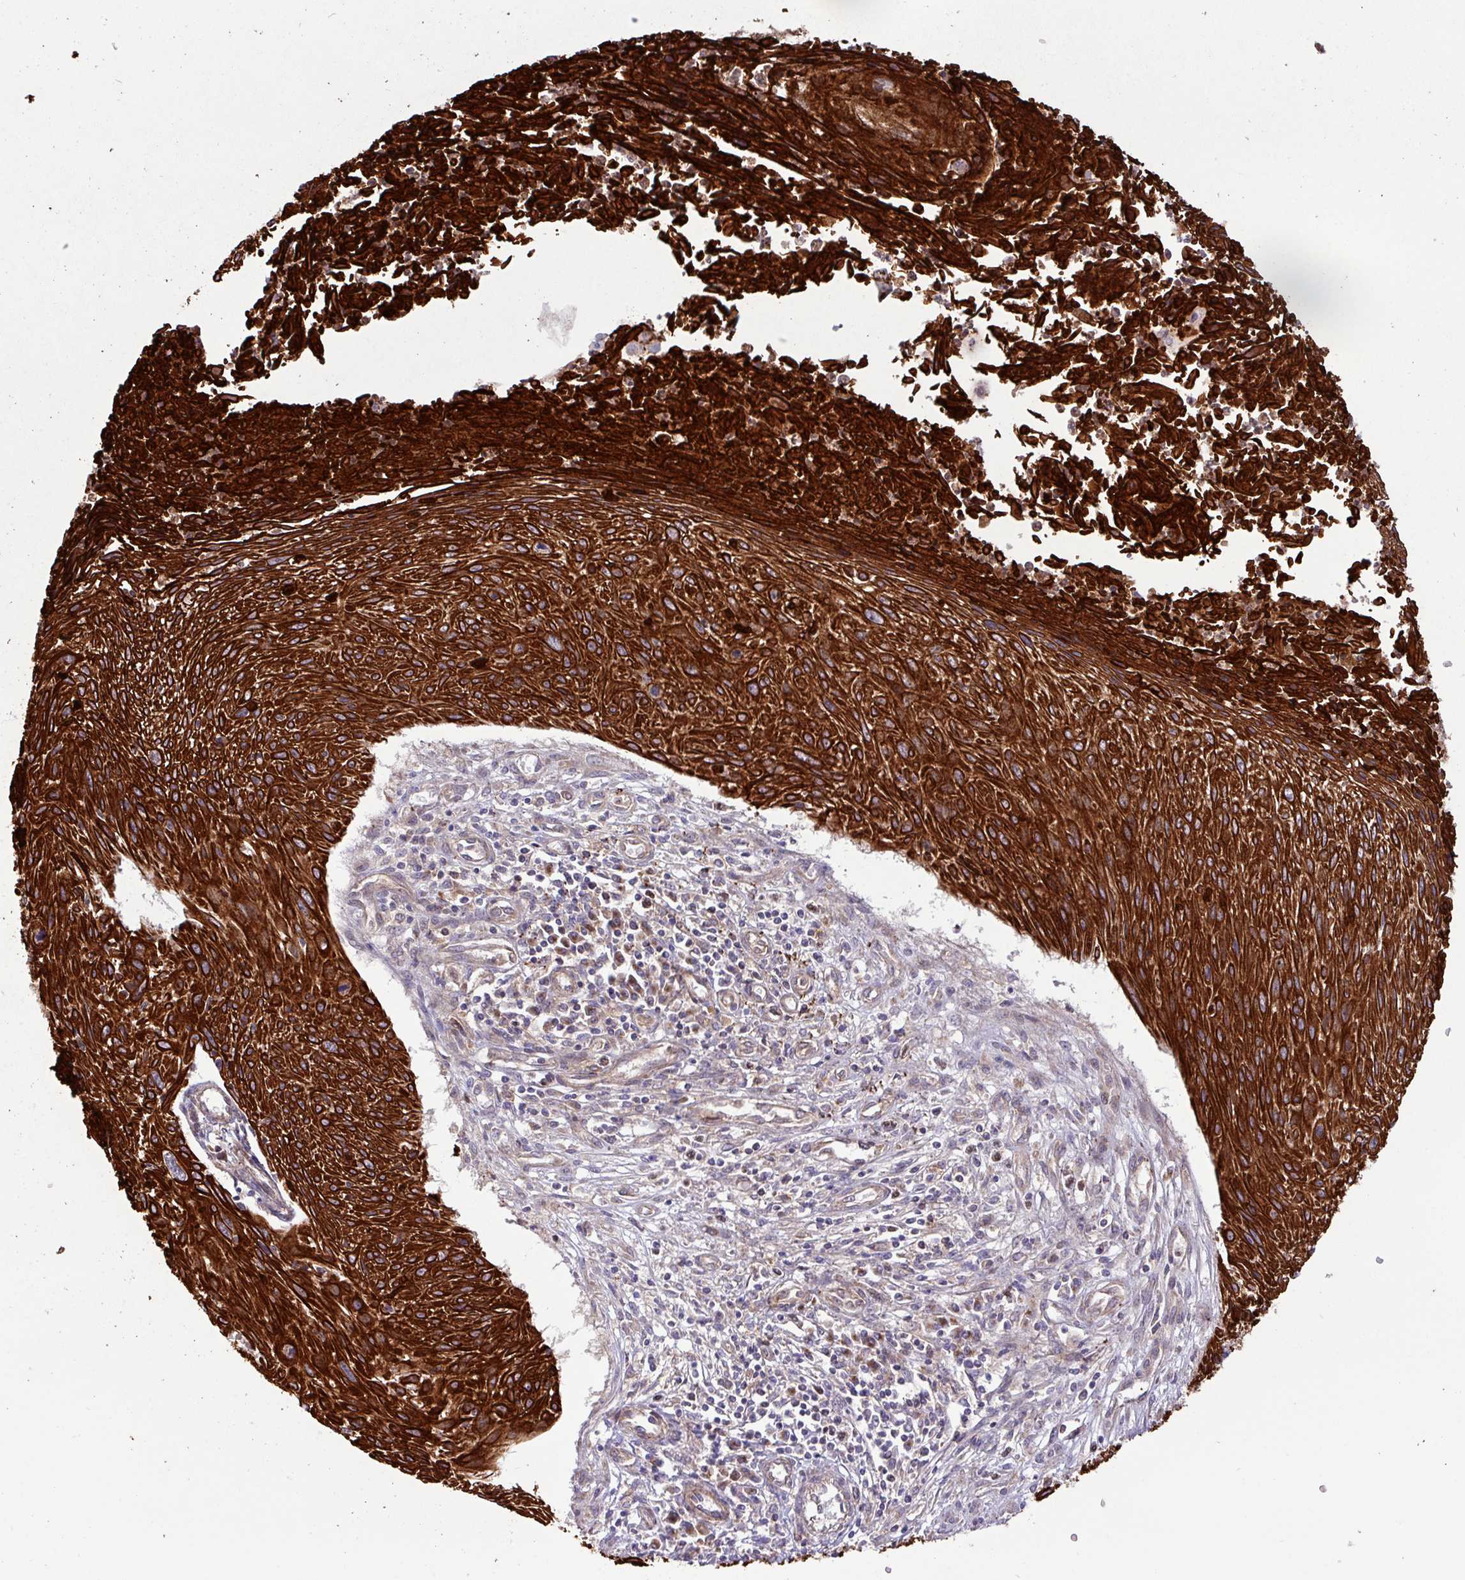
{"staining": {"intensity": "strong", "quantity": ">75%", "location": "cytoplasmic/membranous"}, "tissue": "cervical cancer", "cell_type": "Tumor cells", "image_type": "cancer", "snomed": [{"axis": "morphology", "description": "Squamous cell carcinoma, NOS"}, {"axis": "topography", "description": "Cervix"}], "caption": "Immunohistochemical staining of squamous cell carcinoma (cervical) shows strong cytoplasmic/membranous protein staining in approximately >75% of tumor cells. The staining is performed using DAB brown chromogen to label protein expression. The nuclei are counter-stained blue using hematoxylin.", "gene": "CNTRL", "patient": {"sex": "female", "age": 51}}